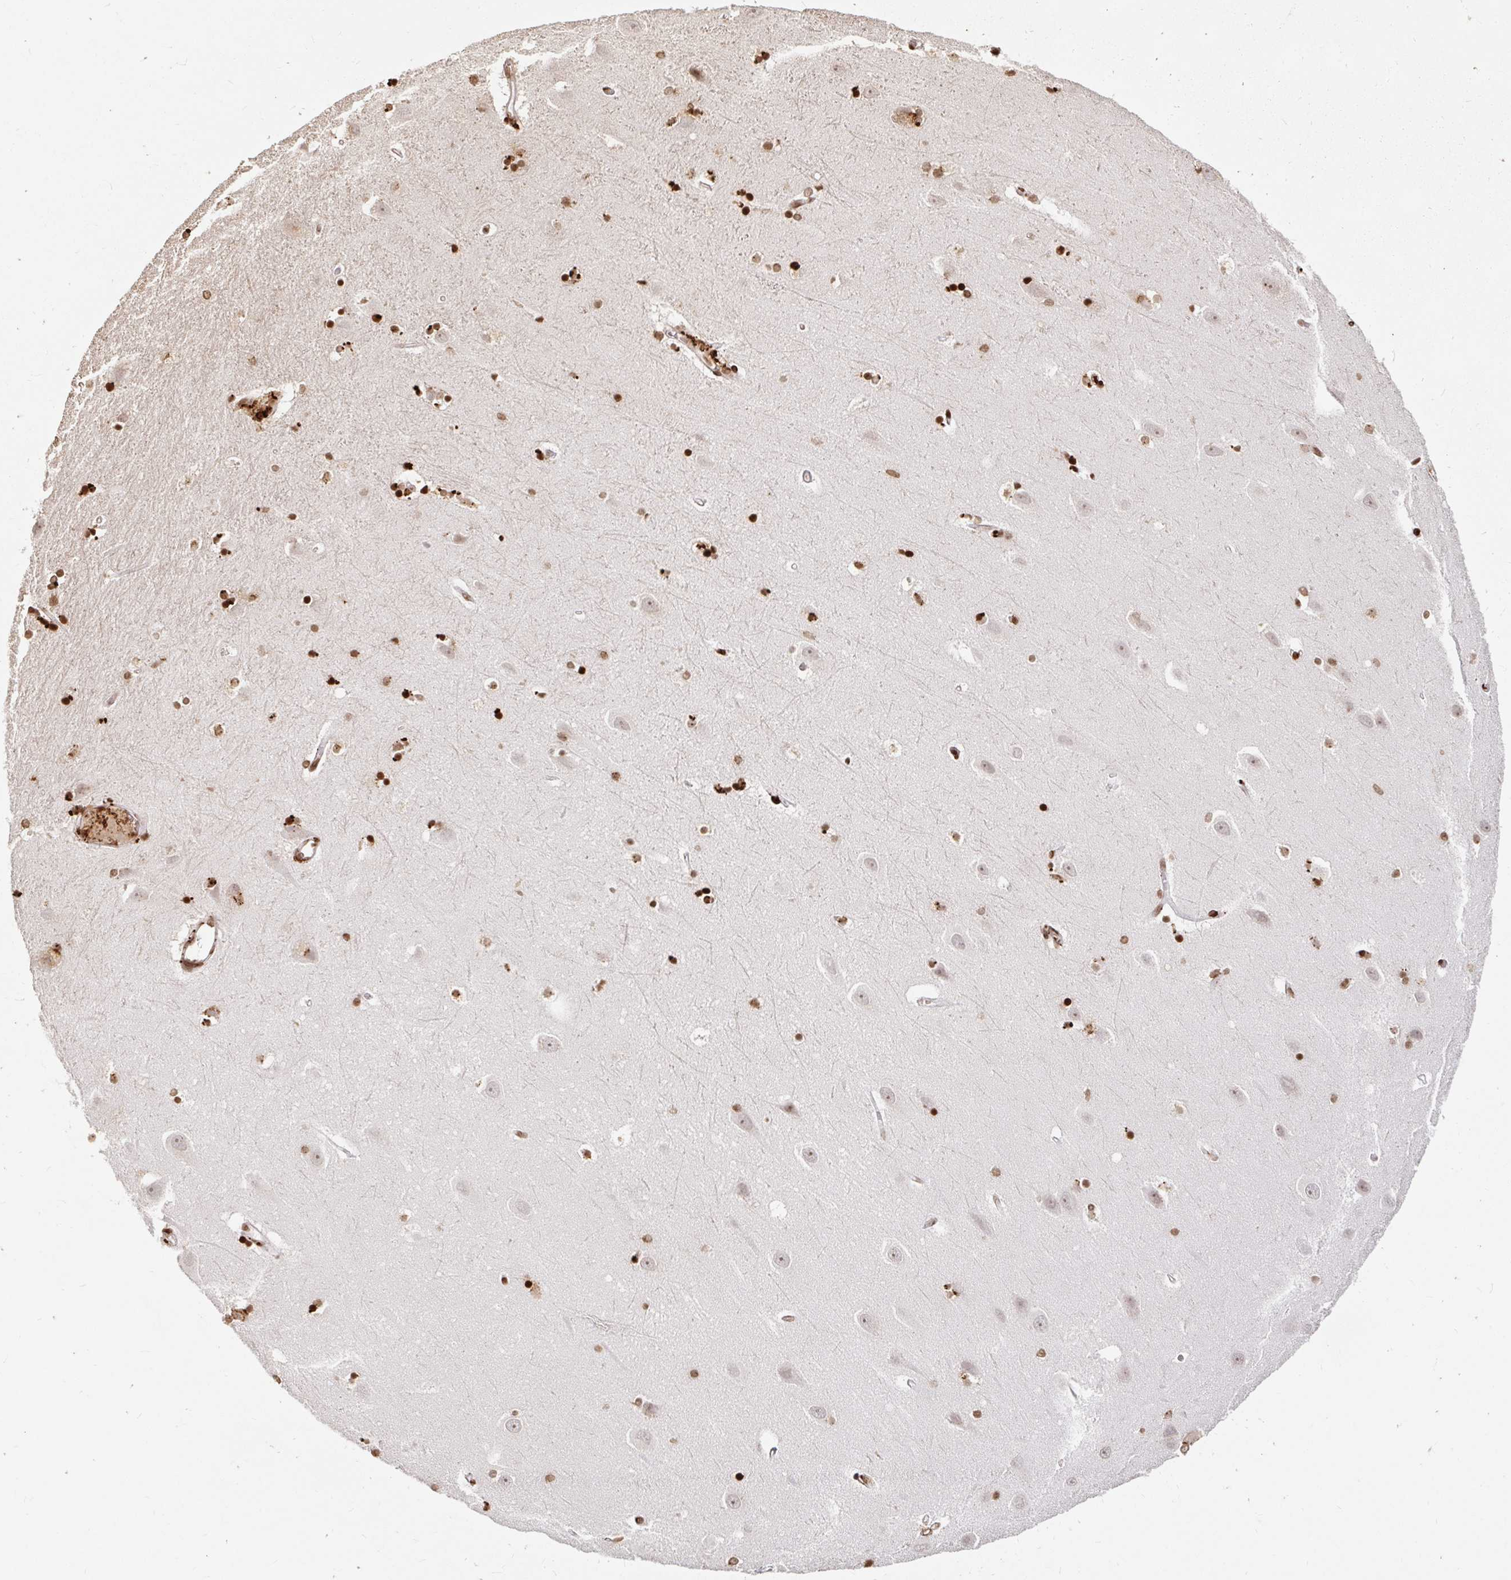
{"staining": {"intensity": "strong", "quantity": ">75%", "location": "nuclear"}, "tissue": "hippocampus", "cell_type": "Glial cells", "image_type": "normal", "snomed": [{"axis": "morphology", "description": "Normal tissue, NOS"}, {"axis": "topography", "description": "Hippocampus"}], "caption": "Brown immunohistochemical staining in benign hippocampus exhibits strong nuclear expression in about >75% of glial cells.", "gene": "H2BC5", "patient": {"sex": "male", "age": 63}}